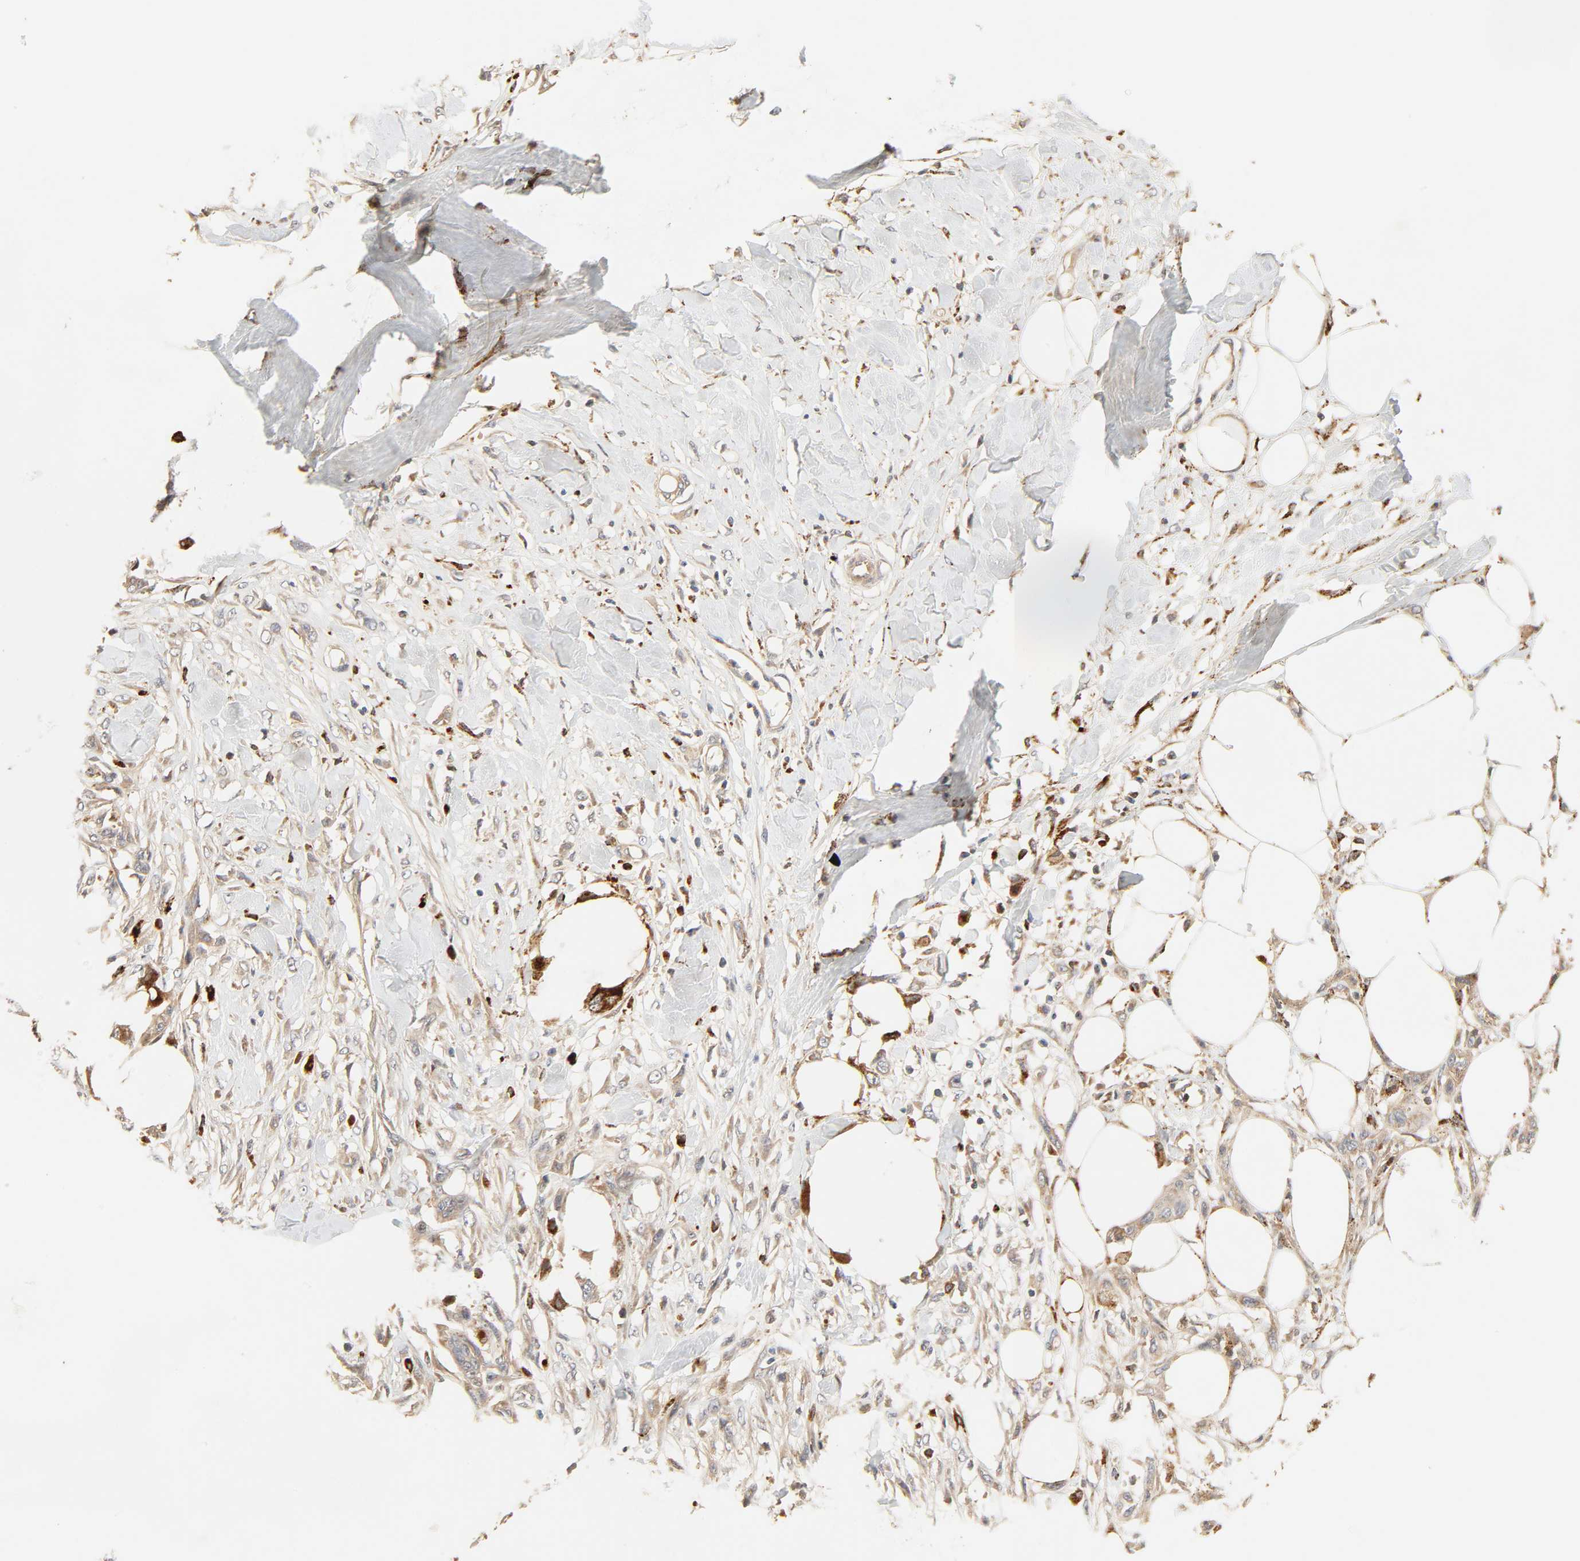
{"staining": {"intensity": "moderate", "quantity": ">75%", "location": "cytoplasmic/membranous"}, "tissue": "skin cancer", "cell_type": "Tumor cells", "image_type": "cancer", "snomed": [{"axis": "morphology", "description": "Normal tissue, NOS"}, {"axis": "morphology", "description": "Squamous cell carcinoma, NOS"}, {"axis": "topography", "description": "Skin"}], "caption": "Squamous cell carcinoma (skin) stained with DAB (3,3'-diaminobenzidine) immunohistochemistry (IHC) demonstrates medium levels of moderate cytoplasmic/membranous staining in about >75% of tumor cells.", "gene": "MAPK6", "patient": {"sex": "female", "age": 59}}